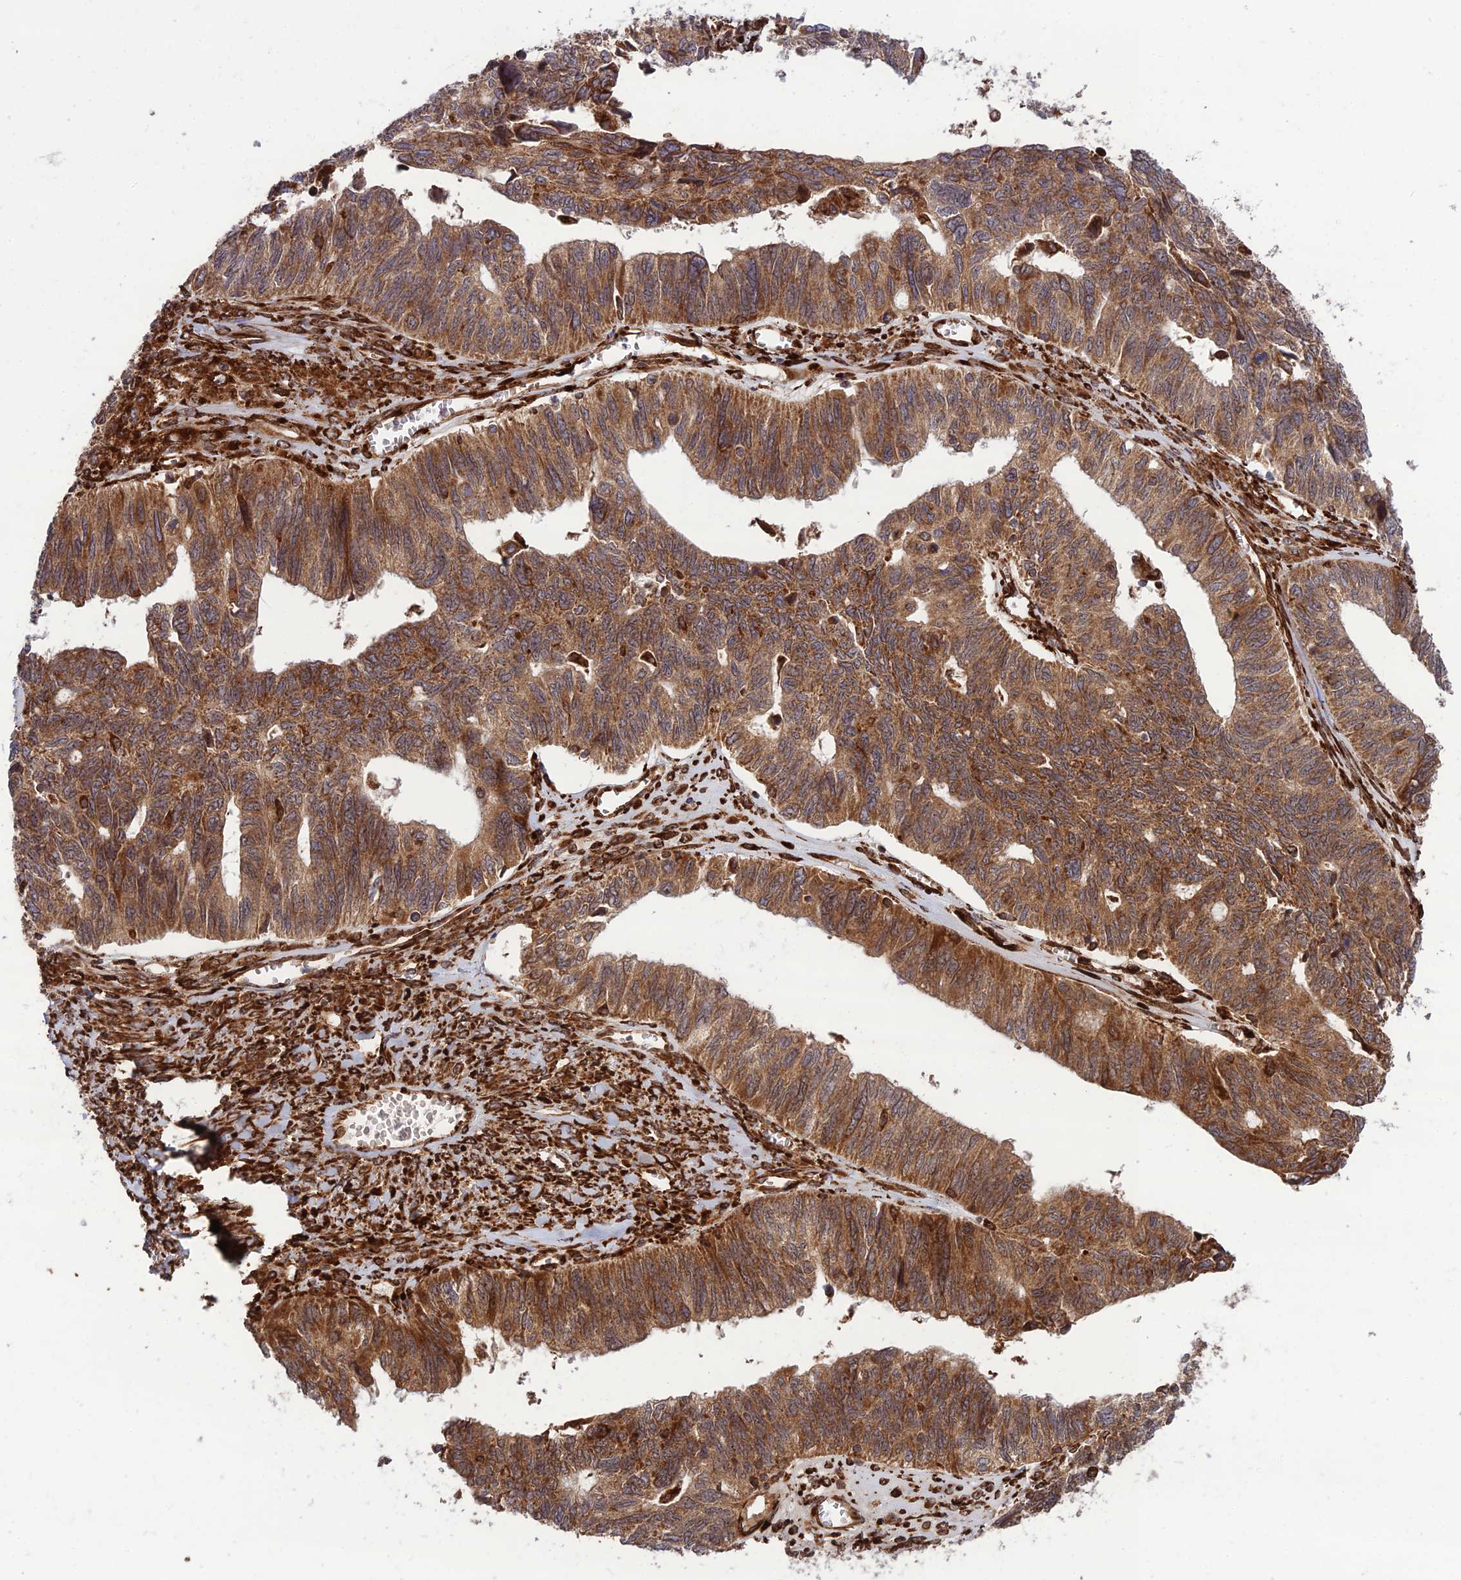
{"staining": {"intensity": "strong", "quantity": ">75%", "location": "cytoplasmic/membranous"}, "tissue": "ovarian cancer", "cell_type": "Tumor cells", "image_type": "cancer", "snomed": [{"axis": "morphology", "description": "Cystadenocarcinoma, serous, NOS"}, {"axis": "topography", "description": "Ovary"}], "caption": "Immunohistochemistry (DAB (3,3'-diaminobenzidine)) staining of human ovarian serous cystadenocarcinoma displays strong cytoplasmic/membranous protein expression in about >75% of tumor cells.", "gene": "CRTAP", "patient": {"sex": "female", "age": 79}}